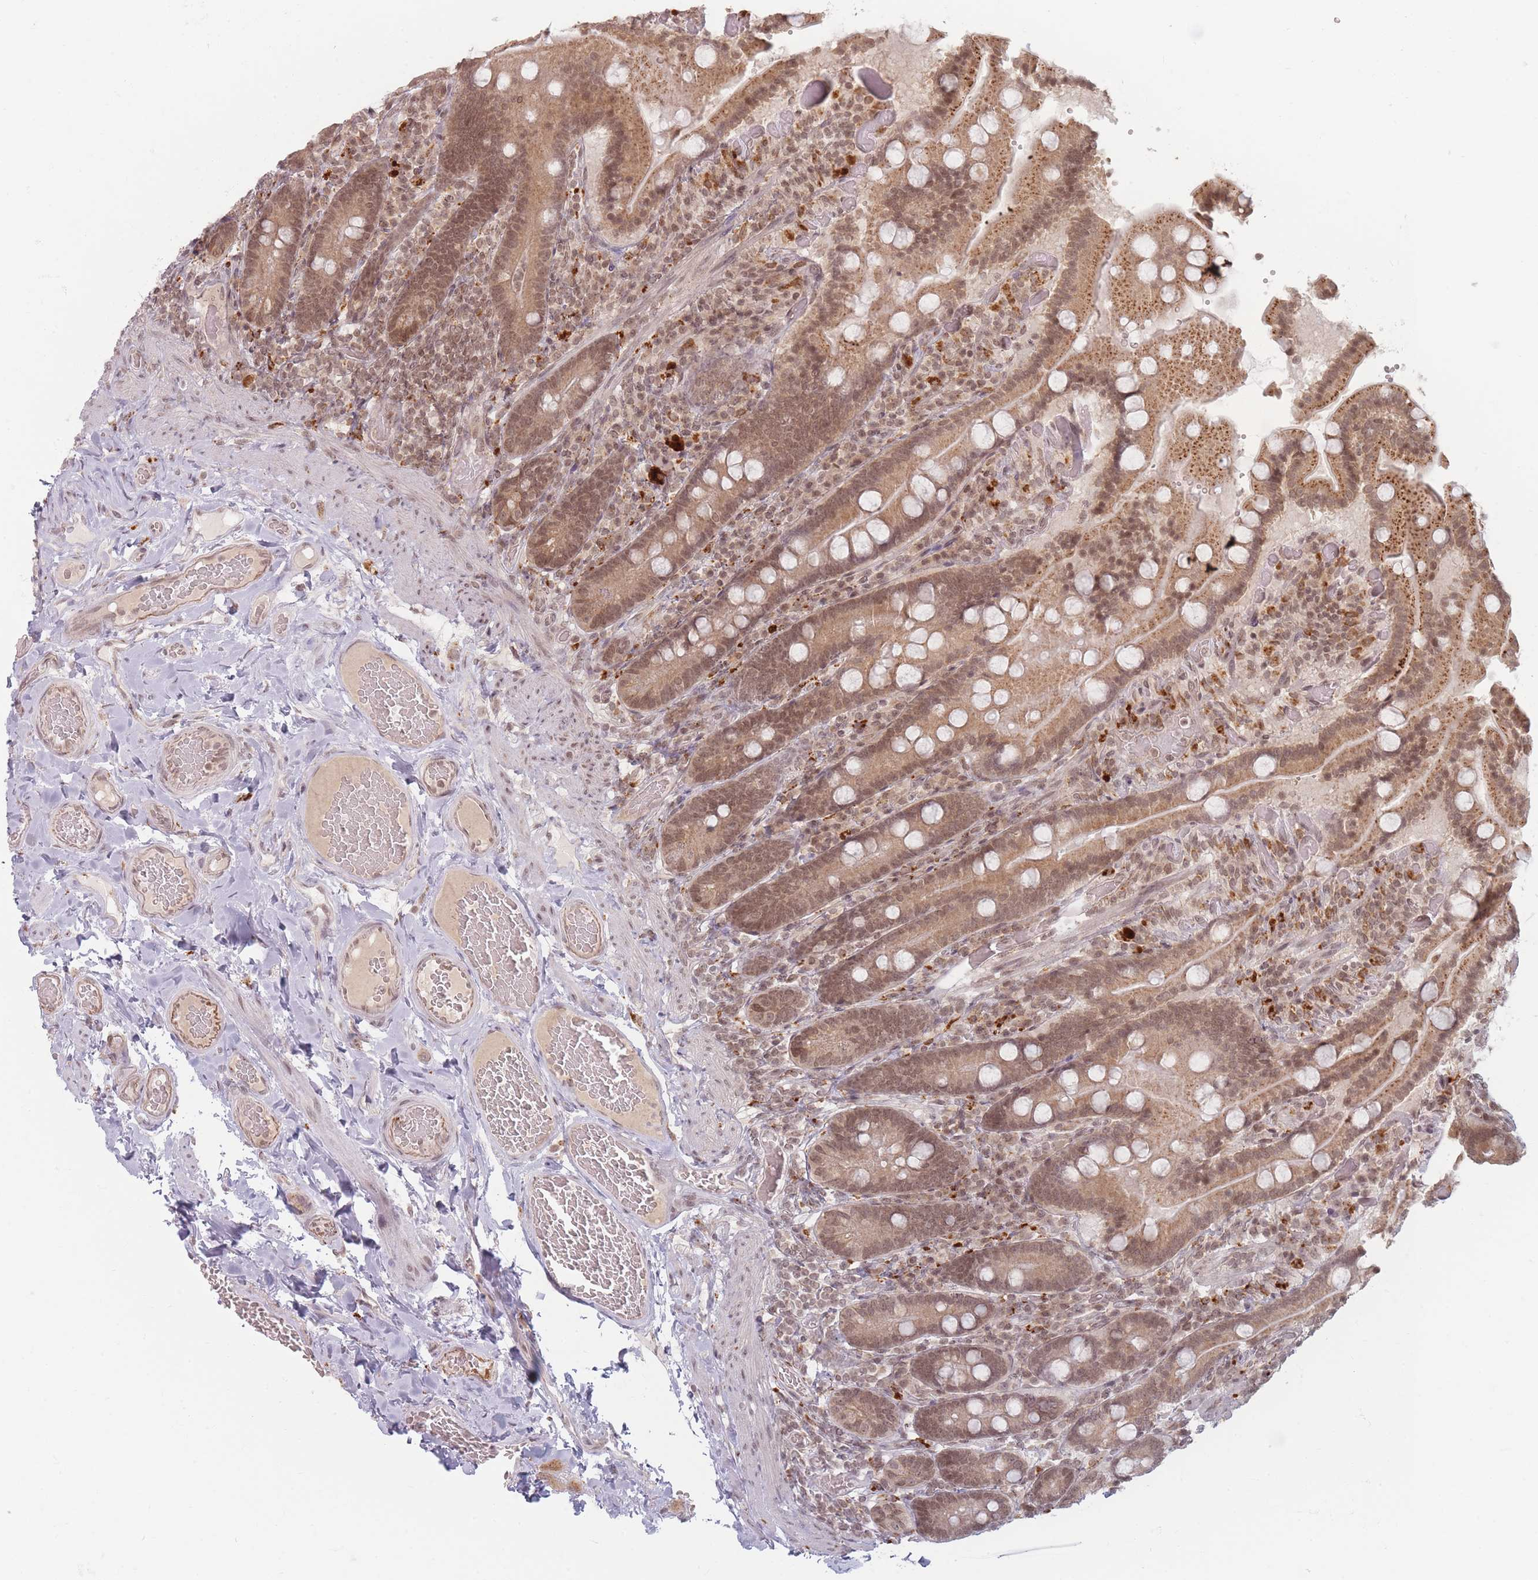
{"staining": {"intensity": "moderate", "quantity": ">75%", "location": "cytoplasmic/membranous,nuclear"}, "tissue": "duodenum", "cell_type": "Glandular cells", "image_type": "normal", "snomed": [{"axis": "morphology", "description": "Normal tissue, NOS"}, {"axis": "topography", "description": "Duodenum"}], "caption": "Brown immunohistochemical staining in unremarkable human duodenum reveals moderate cytoplasmic/membranous,nuclear positivity in approximately >75% of glandular cells.", "gene": "SPATA45", "patient": {"sex": "female", "age": 62}}